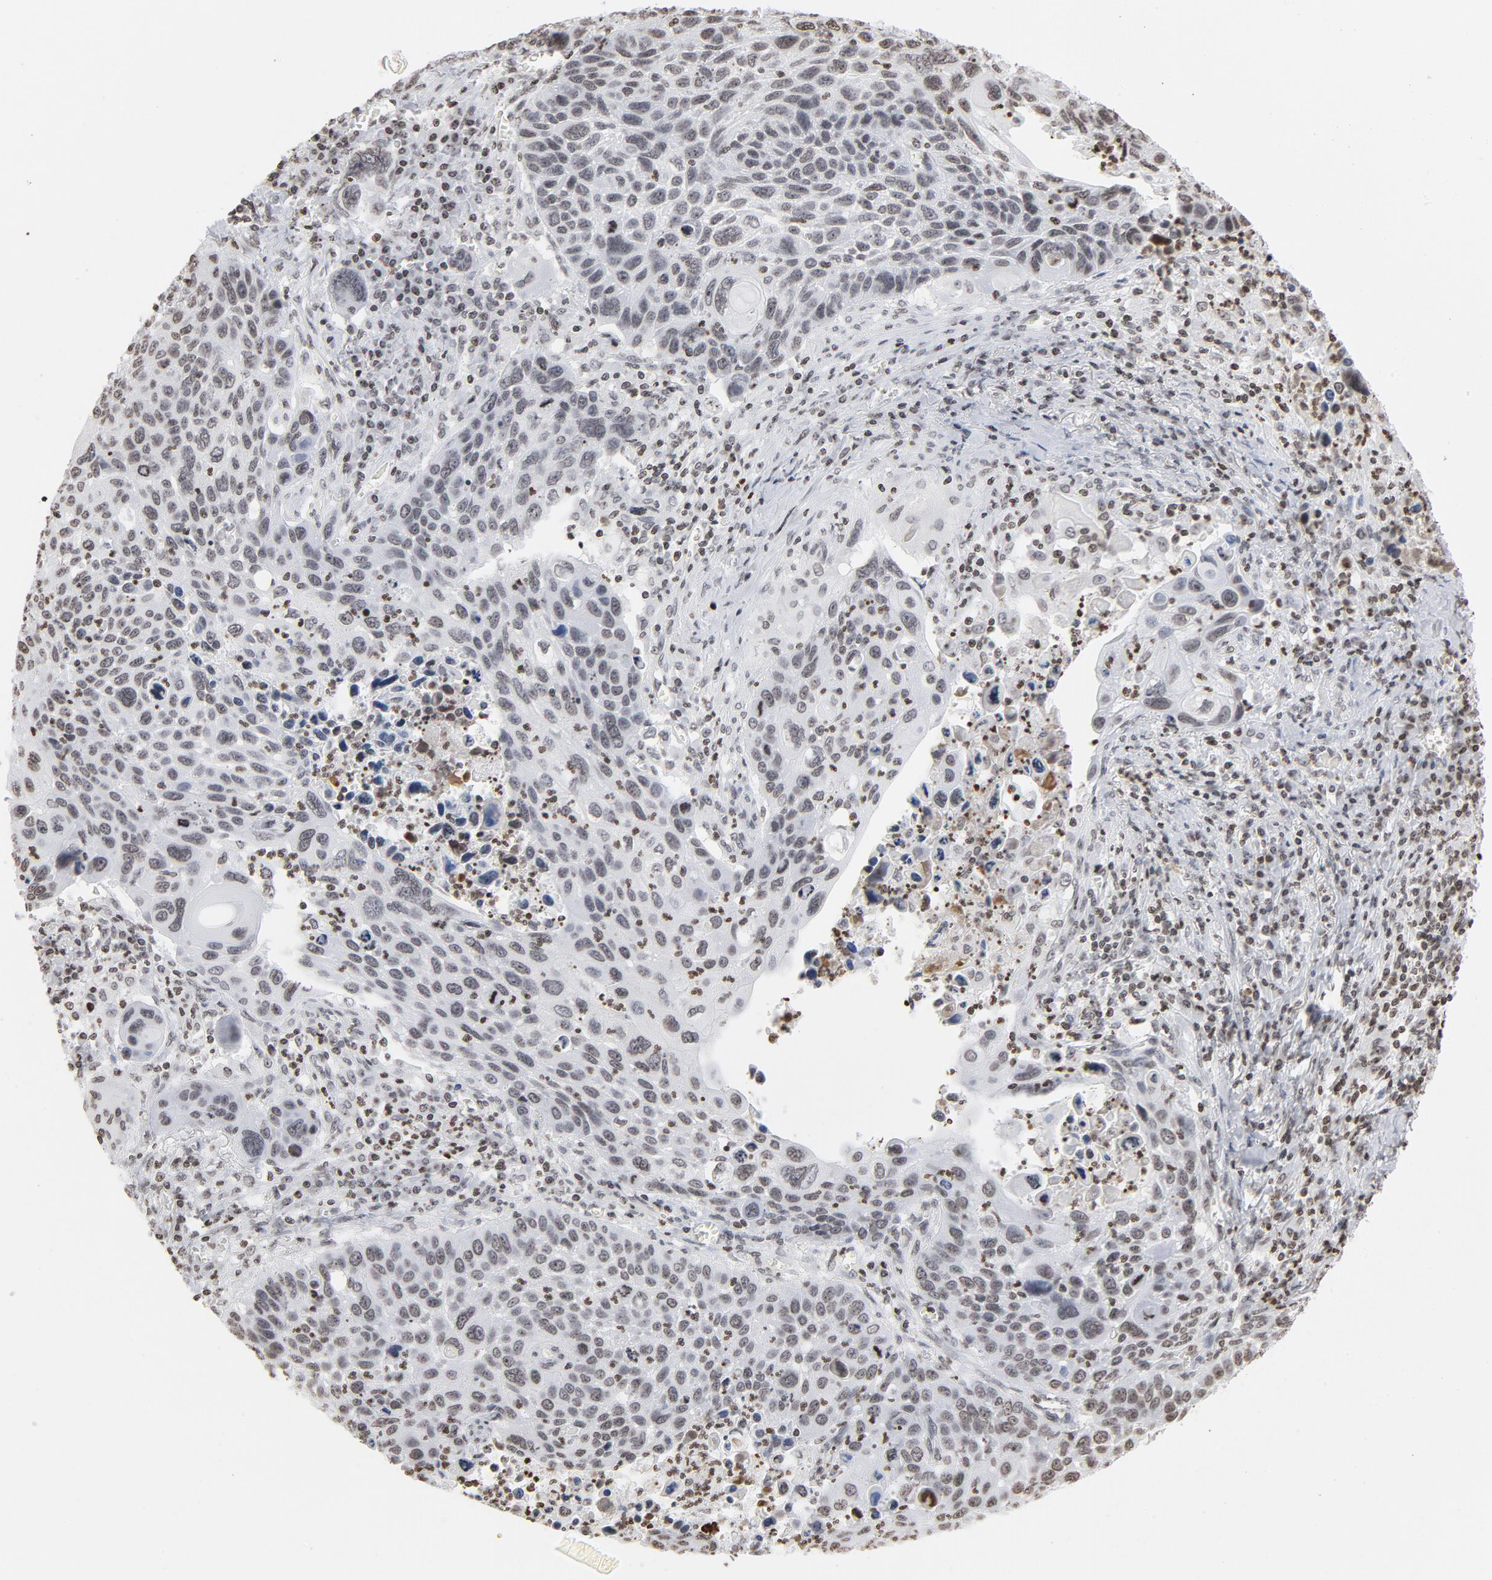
{"staining": {"intensity": "weak", "quantity": "25%-75%", "location": "nuclear"}, "tissue": "lung cancer", "cell_type": "Tumor cells", "image_type": "cancer", "snomed": [{"axis": "morphology", "description": "Squamous cell carcinoma, NOS"}, {"axis": "topography", "description": "Lung"}], "caption": "Lung squamous cell carcinoma stained for a protein exhibits weak nuclear positivity in tumor cells.", "gene": "H2AC12", "patient": {"sex": "male", "age": 68}}